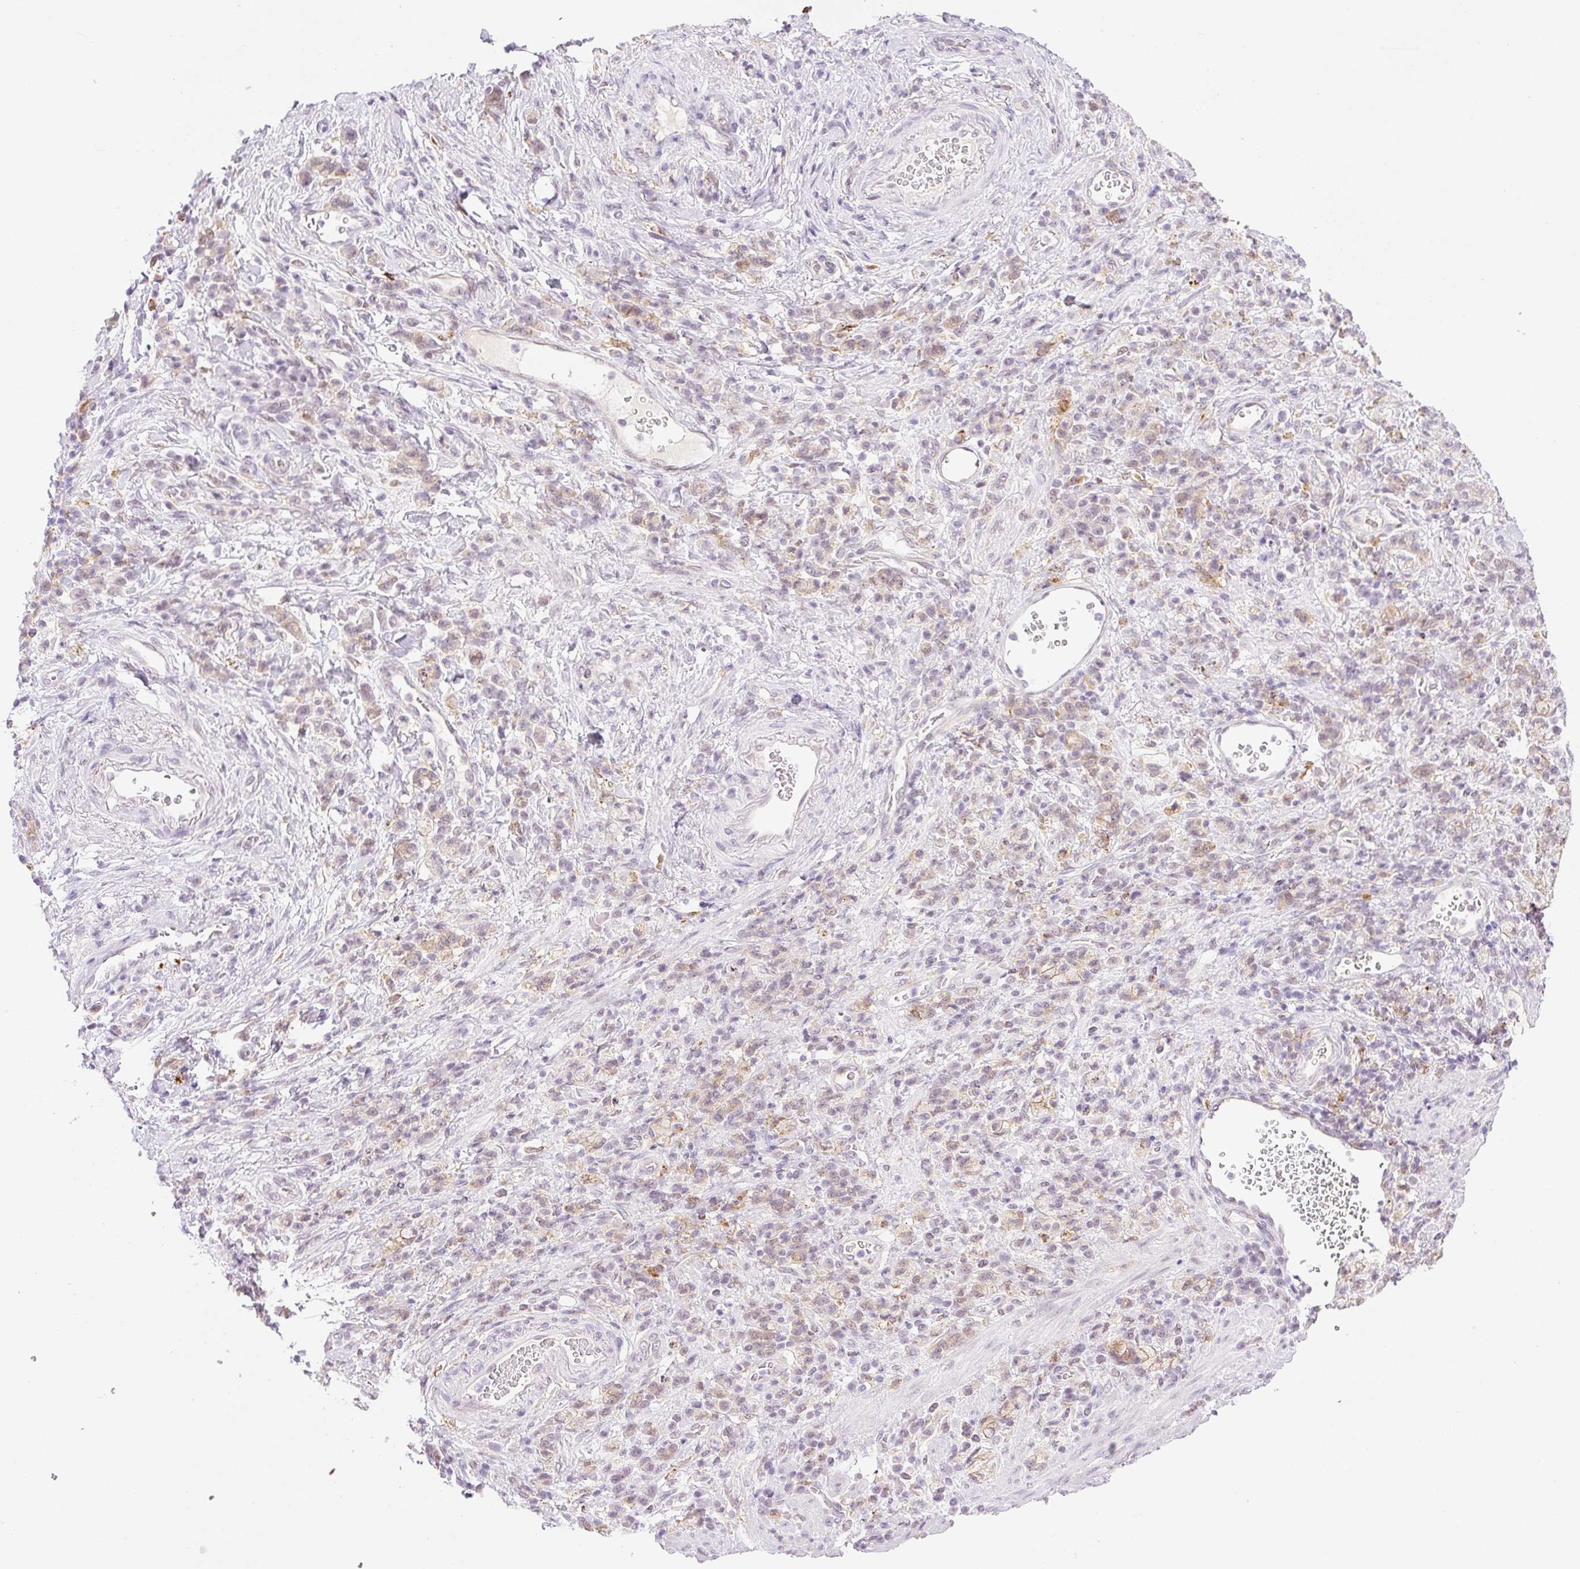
{"staining": {"intensity": "weak", "quantity": ">75%", "location": "cytoplasmic/membranous,nuclear"}, "tissue": "stomach cancer", "cell_type": "Tumor cells", "image_type": "cancer", "snomed": [{"axis": "morphology", "description": "Adenocarcinoma, NOS"}, {"axis": "topography", "description": "Stomach"}], "caption": "Protein expression analysis of human stomach cancer reveals weak cytoplasmic/membranous and nuclear expression in approximately >75% of tumor cells. The protein of interest is shown in brown color, while the nuclei are stained blue.", "gene": "PALM3", "patient": {"sex": "male", "age": 77}}